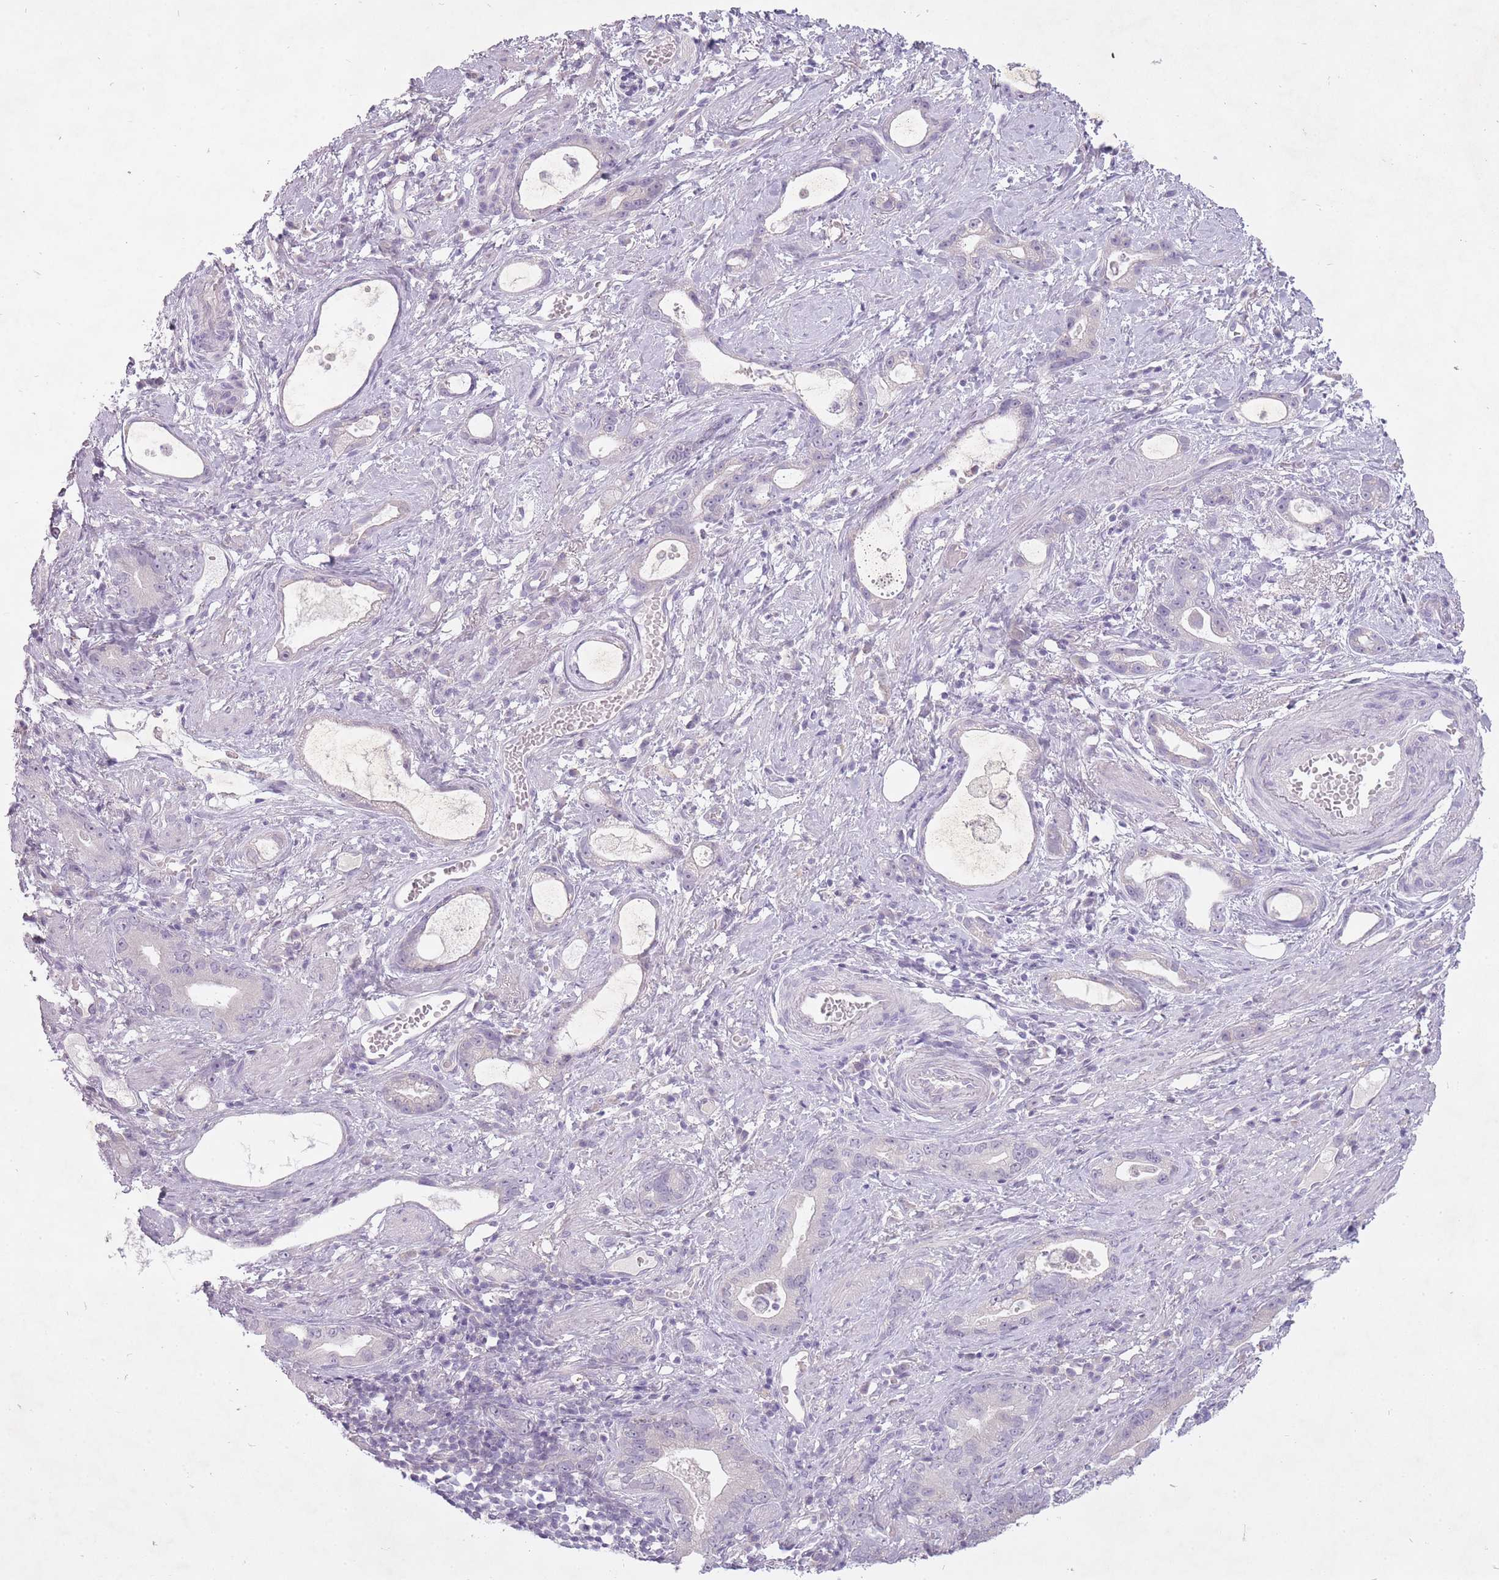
{"staining": {"intensity": "negative", "quantity": "none", "location": "none"}, "tissue": "stomach cancer", "cell_type": "Tumor cells", "image_type": "cancer", "snomed": [{"axis": "morphology", "description": "Adenocarcinoma, NOS"}, {"axis": "topography", "description": "Stomach"}], "caption": "Protein analysis of stomach cancer (adenocarcinoma) displays no significant staining in tumor cells.", "gene": "FAM43B", "patient": {"sex": "male", "age": 55}}